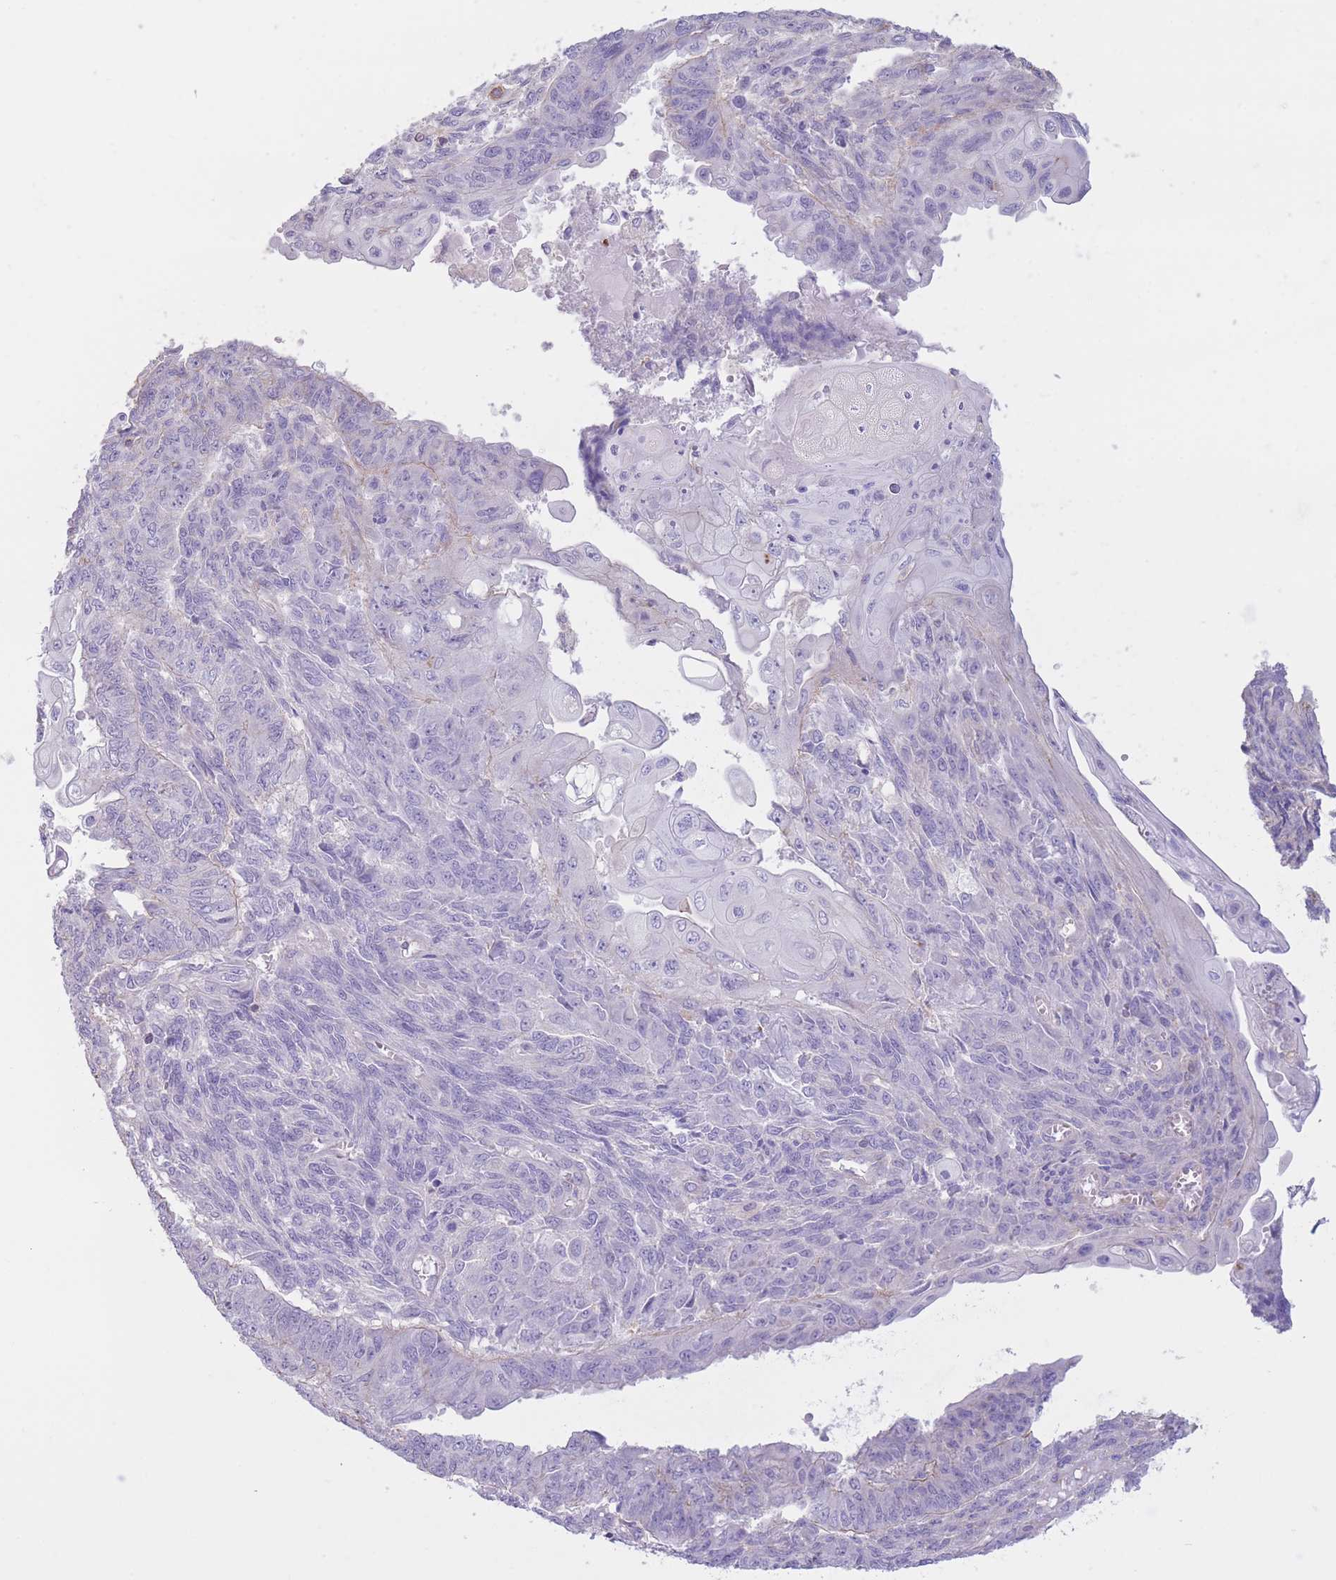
{"staining": {"intensity": "negative", "quantity": "none", "location": "none"}, "tissue": "endometrial cancer", "cell_type": "Tumor cells", "image_type": "cancer", "snomed": [{"axis": "morphology", "description": "Adenocarcinoma, NOS"}, {"axis": "topography", "description": "Endometrium"}], "caption": "IHC image of neoplastic tissue: endometrial cancer (adenocarcinoma) stained with DAB (3,3'-diaminobenzidine) exhibits no significant protein positivity in tumor cells.", "gene": "PDHA1", "patient": {"sex": "female", "age": 32}}